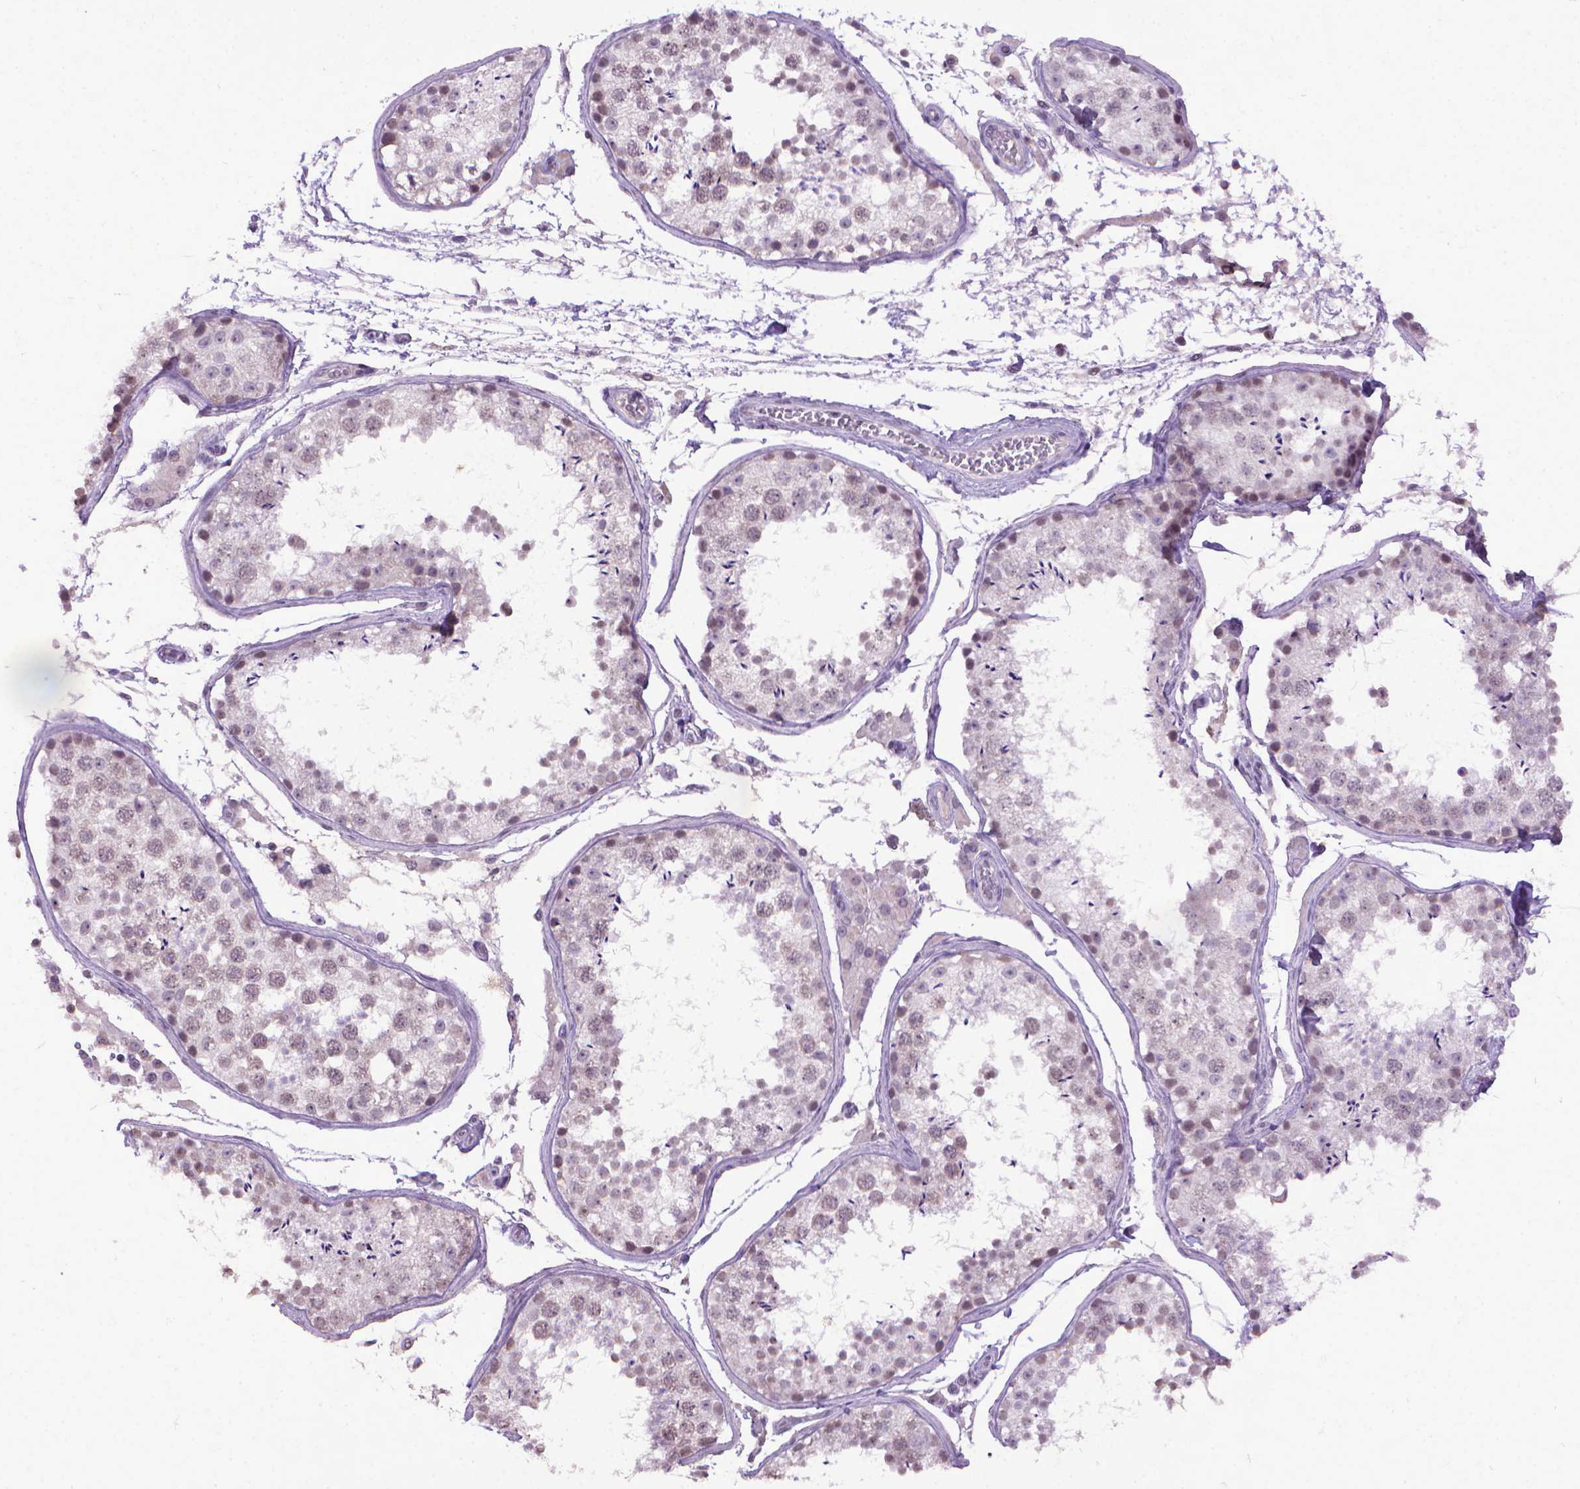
{"staining": {"intensity": "negative", "quantity": "none", "location": "none"}, "tissue": "testis", "cell_type": "Cells in seminiferous ducts", "image_type": "normal", "snomed": [{"axis": "morphology", "description": "Normal tissue, NOS"}, {"axis": "topography", "description": "Testis"}], "caption": "IHC of benign human testis exhibits no positivity in cells in seminiferous ducts.", "gene": "KMO", "patient": {"sex": "male", "age": 29}}